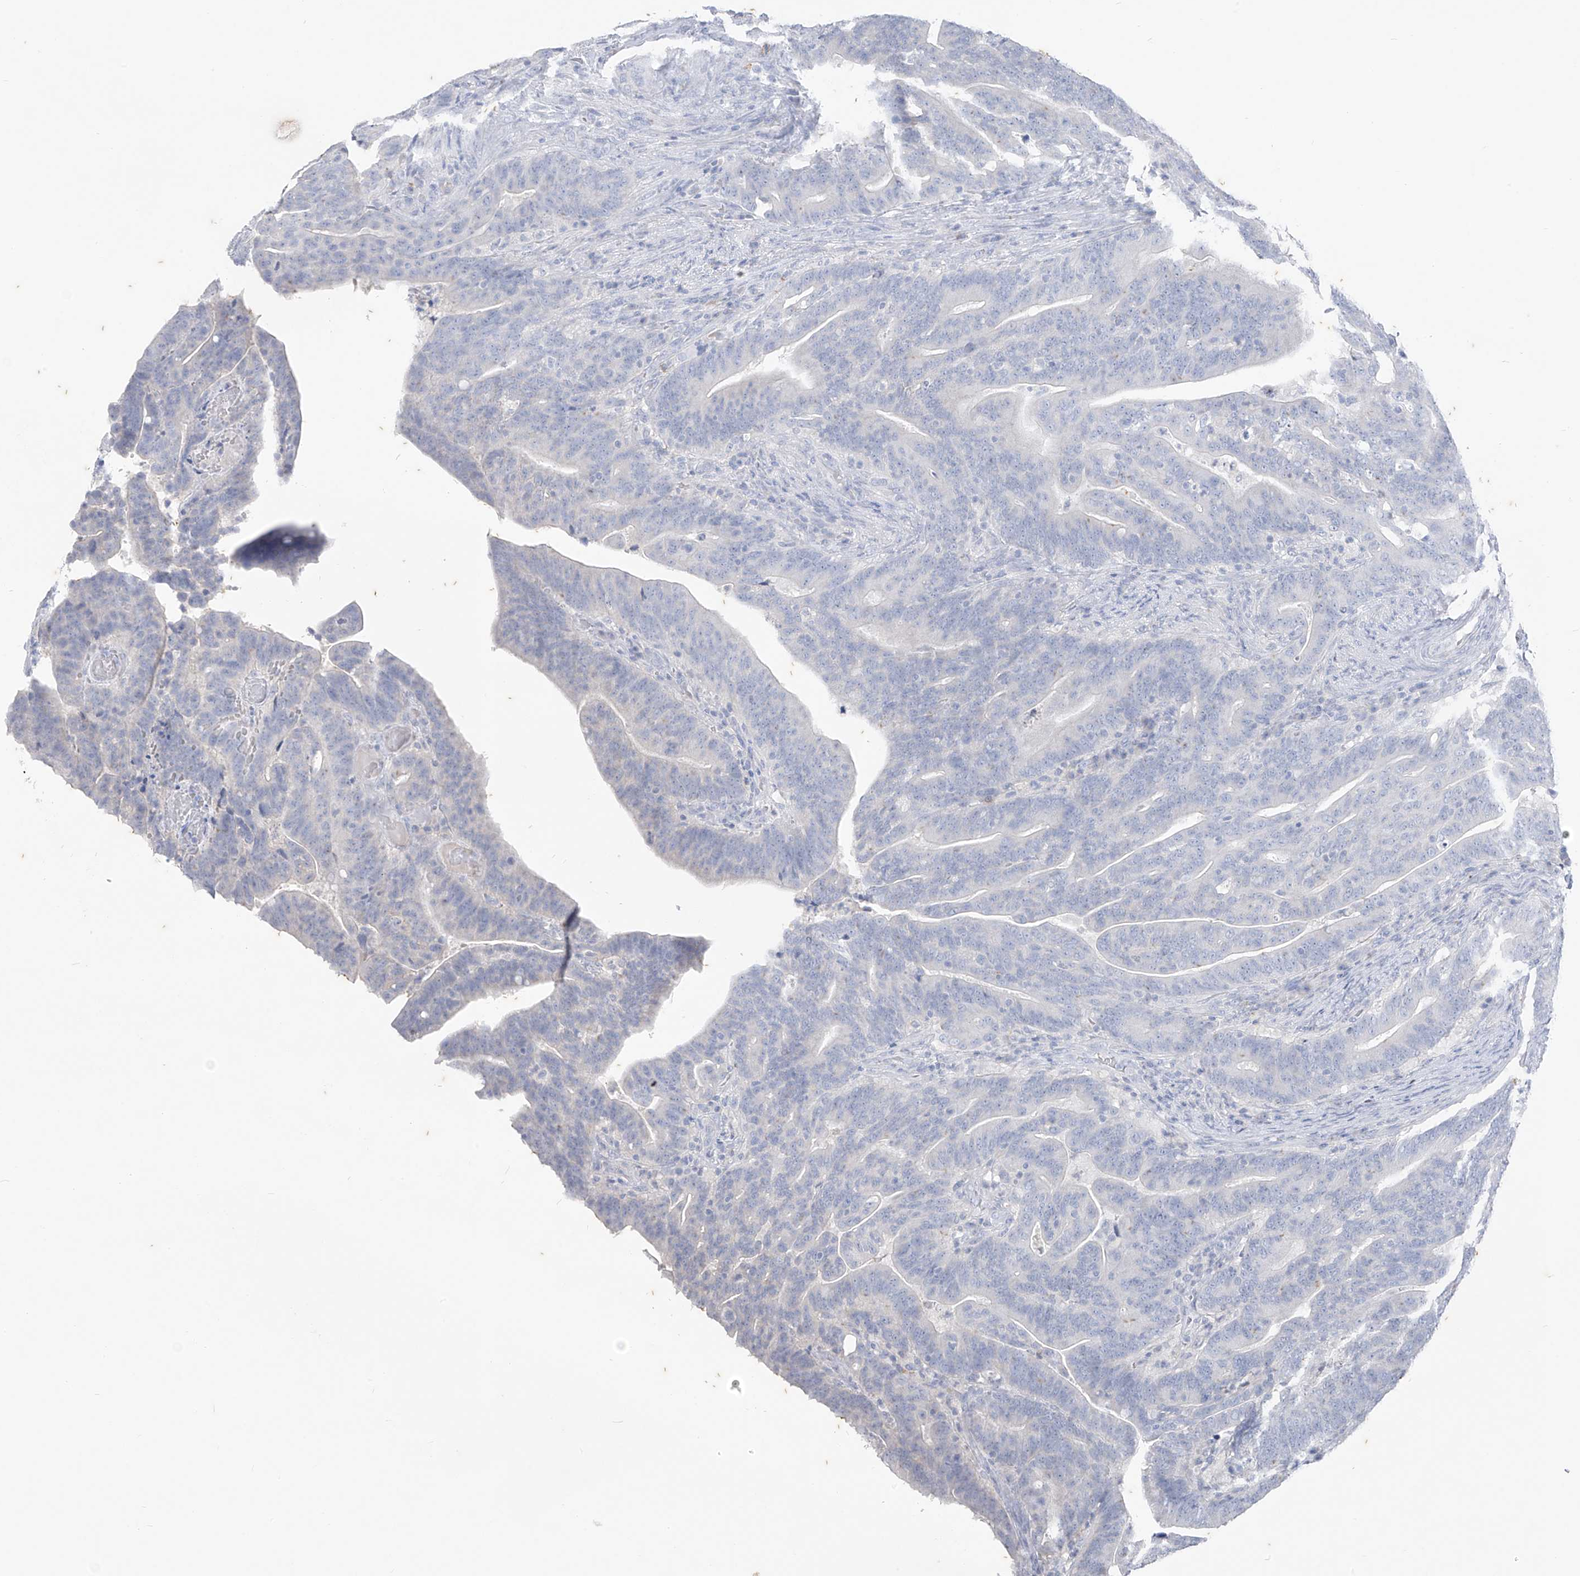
{"staining": {"intensity": "negative", "quantity": "none", "location": "none"}, "tissue": "colorectal cancer", "cell_type": "Tumor cells", "image_type": "cancer", "snomed": [{"axis": "morphology", "description": "Normal tissue, NOS"}, {"axis": "morphology", "description": "Adenocarcinoma, NOS"}, {"axis": "topography", "description": "Colon"}], "caption": "Human adenocarcinoma (colorectal) stained for a protein using immunohistochemistry (IHC) shows no positivity in tumor cells.", "gene": "CX3CR1", "patient": {"sex": "female", "age": 66}}